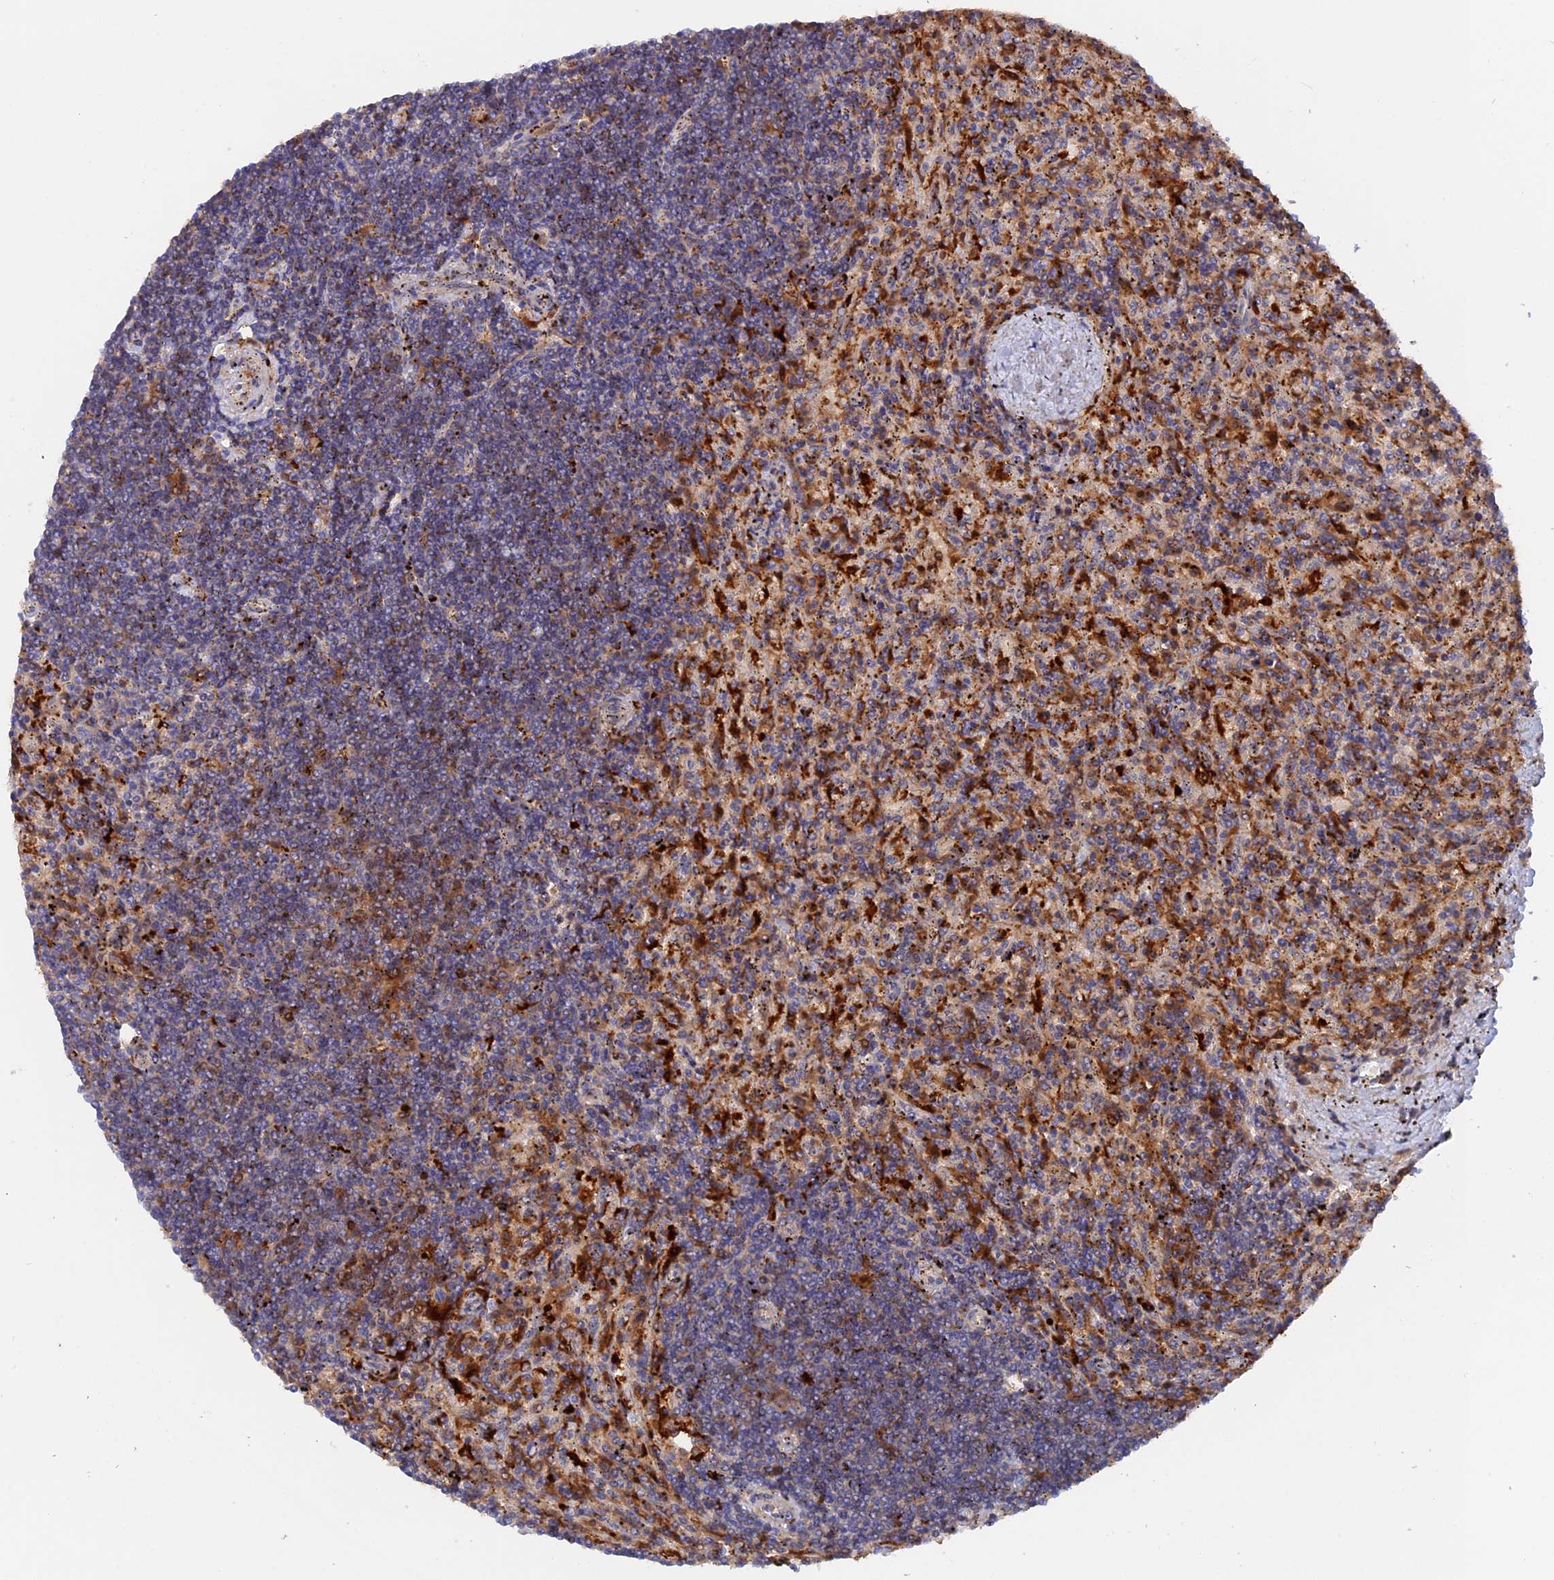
{"staining": {"intensity": "moderate", "quantity": "<25%", "location": "cytoplasmic/membranous"}, "tissue": "lymphoma", "cell_type": "Tumor cells", "image_type": "cancer", "snomed": [{"axis": "morphology", "description": "Malignant lymphoma, non-Hodgkin's type, Low grade"}, {"axis": "topography", "description": "Spleen"}], "caption": "Immunohistochemistry (IHC) photomicrograph of neoplastic tissue: low-grade malignant lymphoma, non-Hodgkin's type stained using IHC reveals low levels of moderate protein expression localized specifically in the cytoplasmic/membranous of tumor cells, appearing as a cytoplasmic/membranous brown color.", "gene": "BLVRA", "patient": {"sex": "male", "age": 76}}